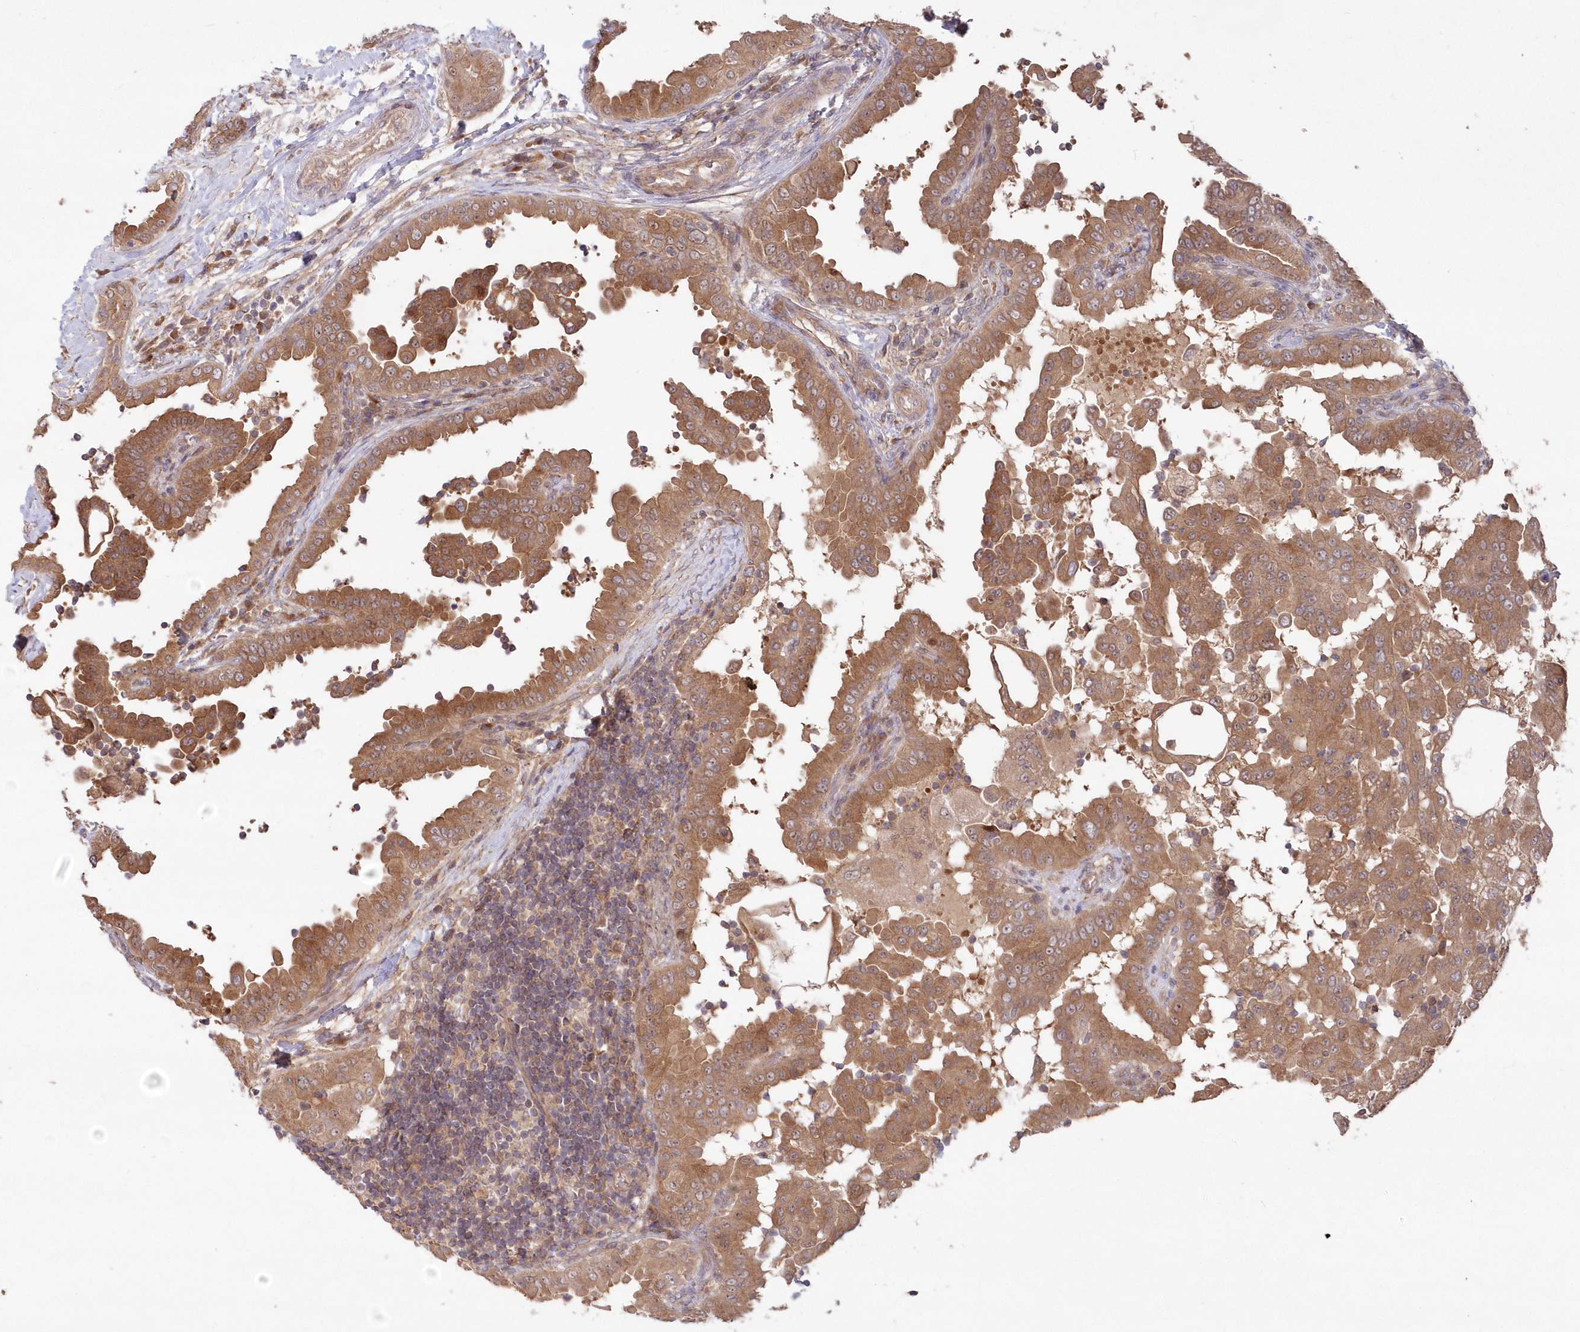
{"staining": {"intensity": "moderate", "quantity": ">75%", "location": "cytoplasmic/membranous,nuclear"}, "tissue": "thyroid cancer", "cell_type": "Tumor cells", "image_type": "cancer", "snomed": [{"axis": "morphology", "description": "Papillary adenocarcinoma, NOS"}, {"axis": "topography", "description": "Thyroid gland"}], "caption": "Tumor cells demonstrate moderate cytoplasmic/membranous and nuclear positivity in approximately >75% of cells in thyroid cancer. (Brightfield microscopy of DAB IHC at high magnification).", "gene": "TBCA", "patient": {"sex": "male", "age": 33}}